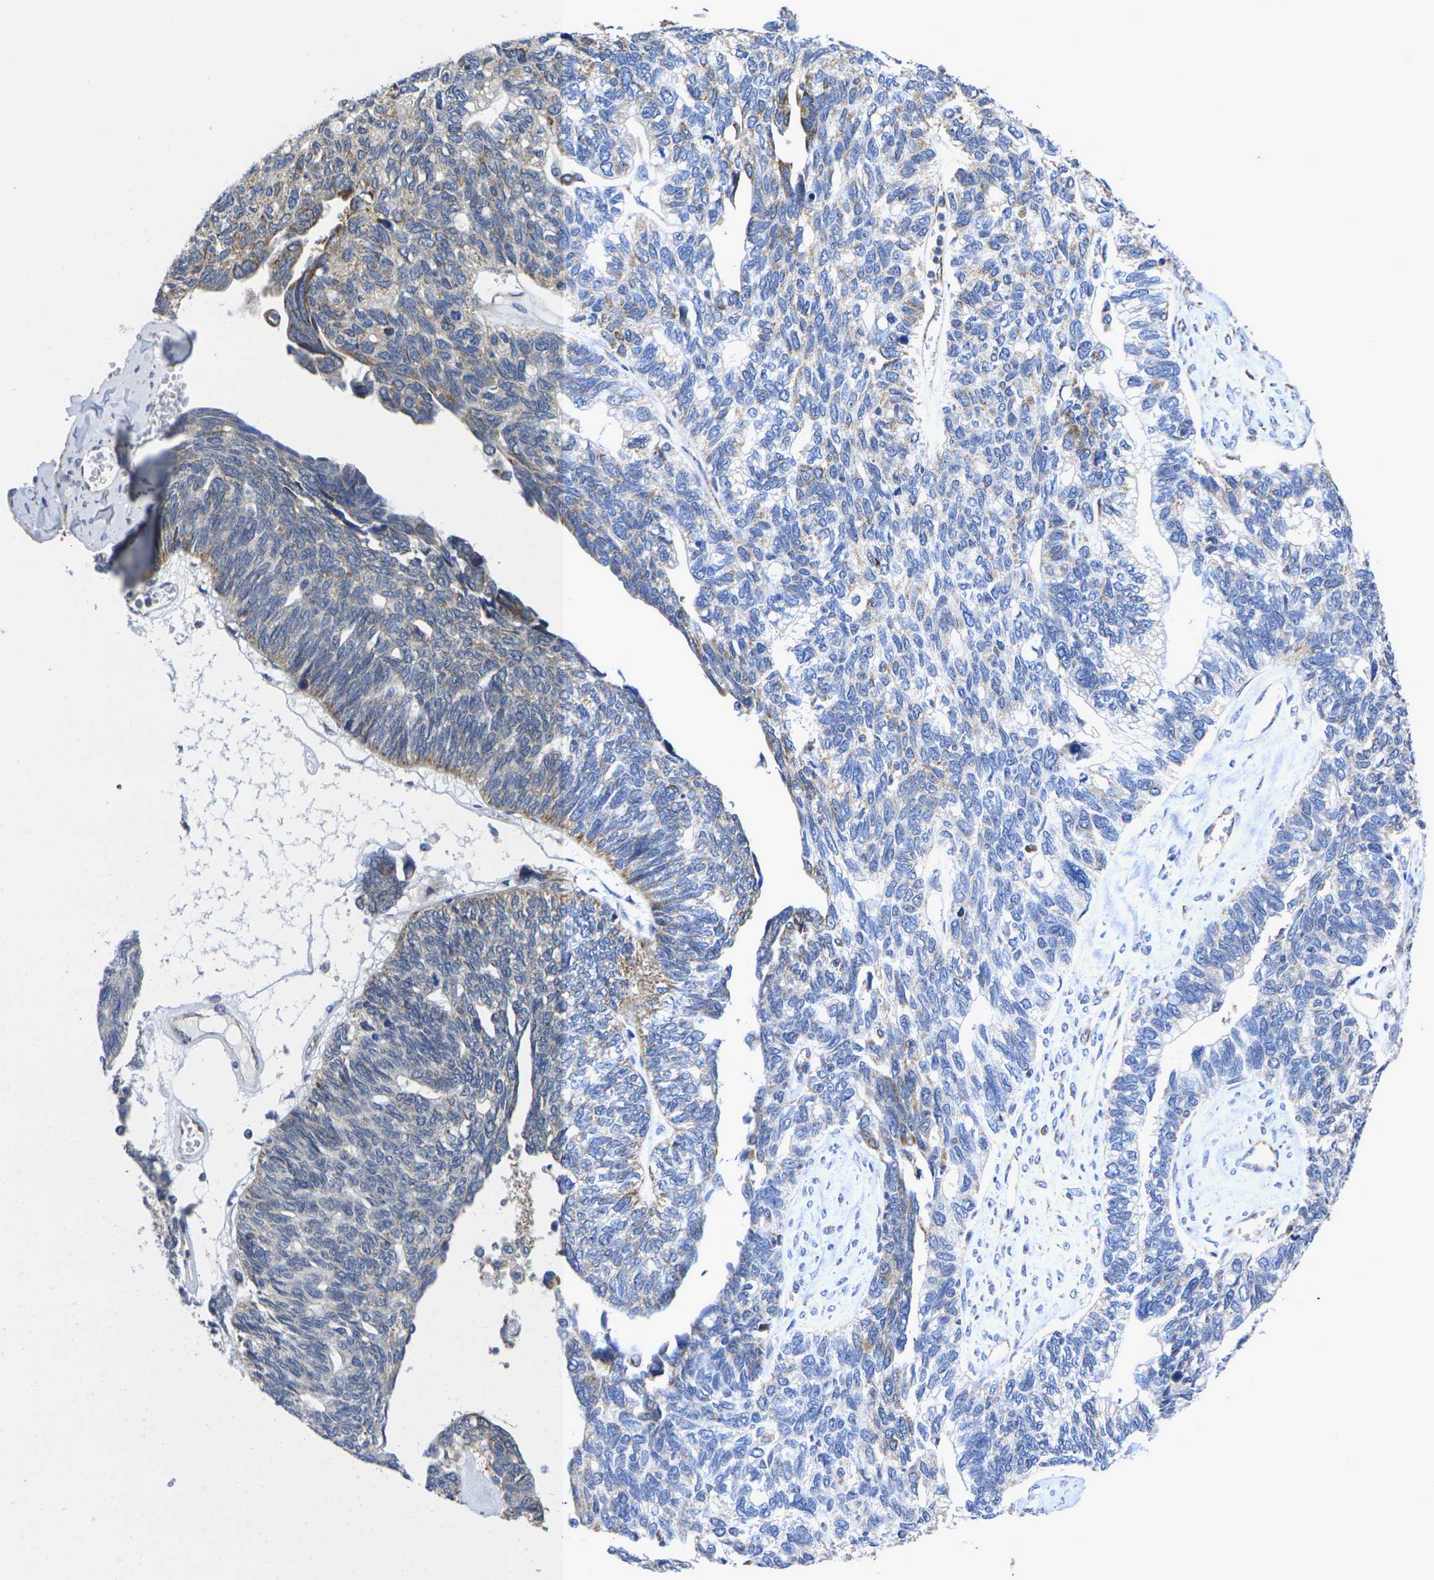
{"staining": {"intensity": "weak", "quantity": "<25%", "location": "cytoplasmic/membranous"}, "tissue": "ovarian cancer", "cell_type": "Tumor cells", "image_type": "cancer", "snomed": [{"axis": "morphology", "description": "Cystadenocarcinoma, serous, NOS"}, {"axis": "topography", "description": "Ovary"}], "caption": "Ovarian cancer (serous cystadenocarcinoma) stained for a protein using IHC shows no staining tumor cells.", "gene": "P2RY11", "patient": {"sex": "female", "age": 79}}